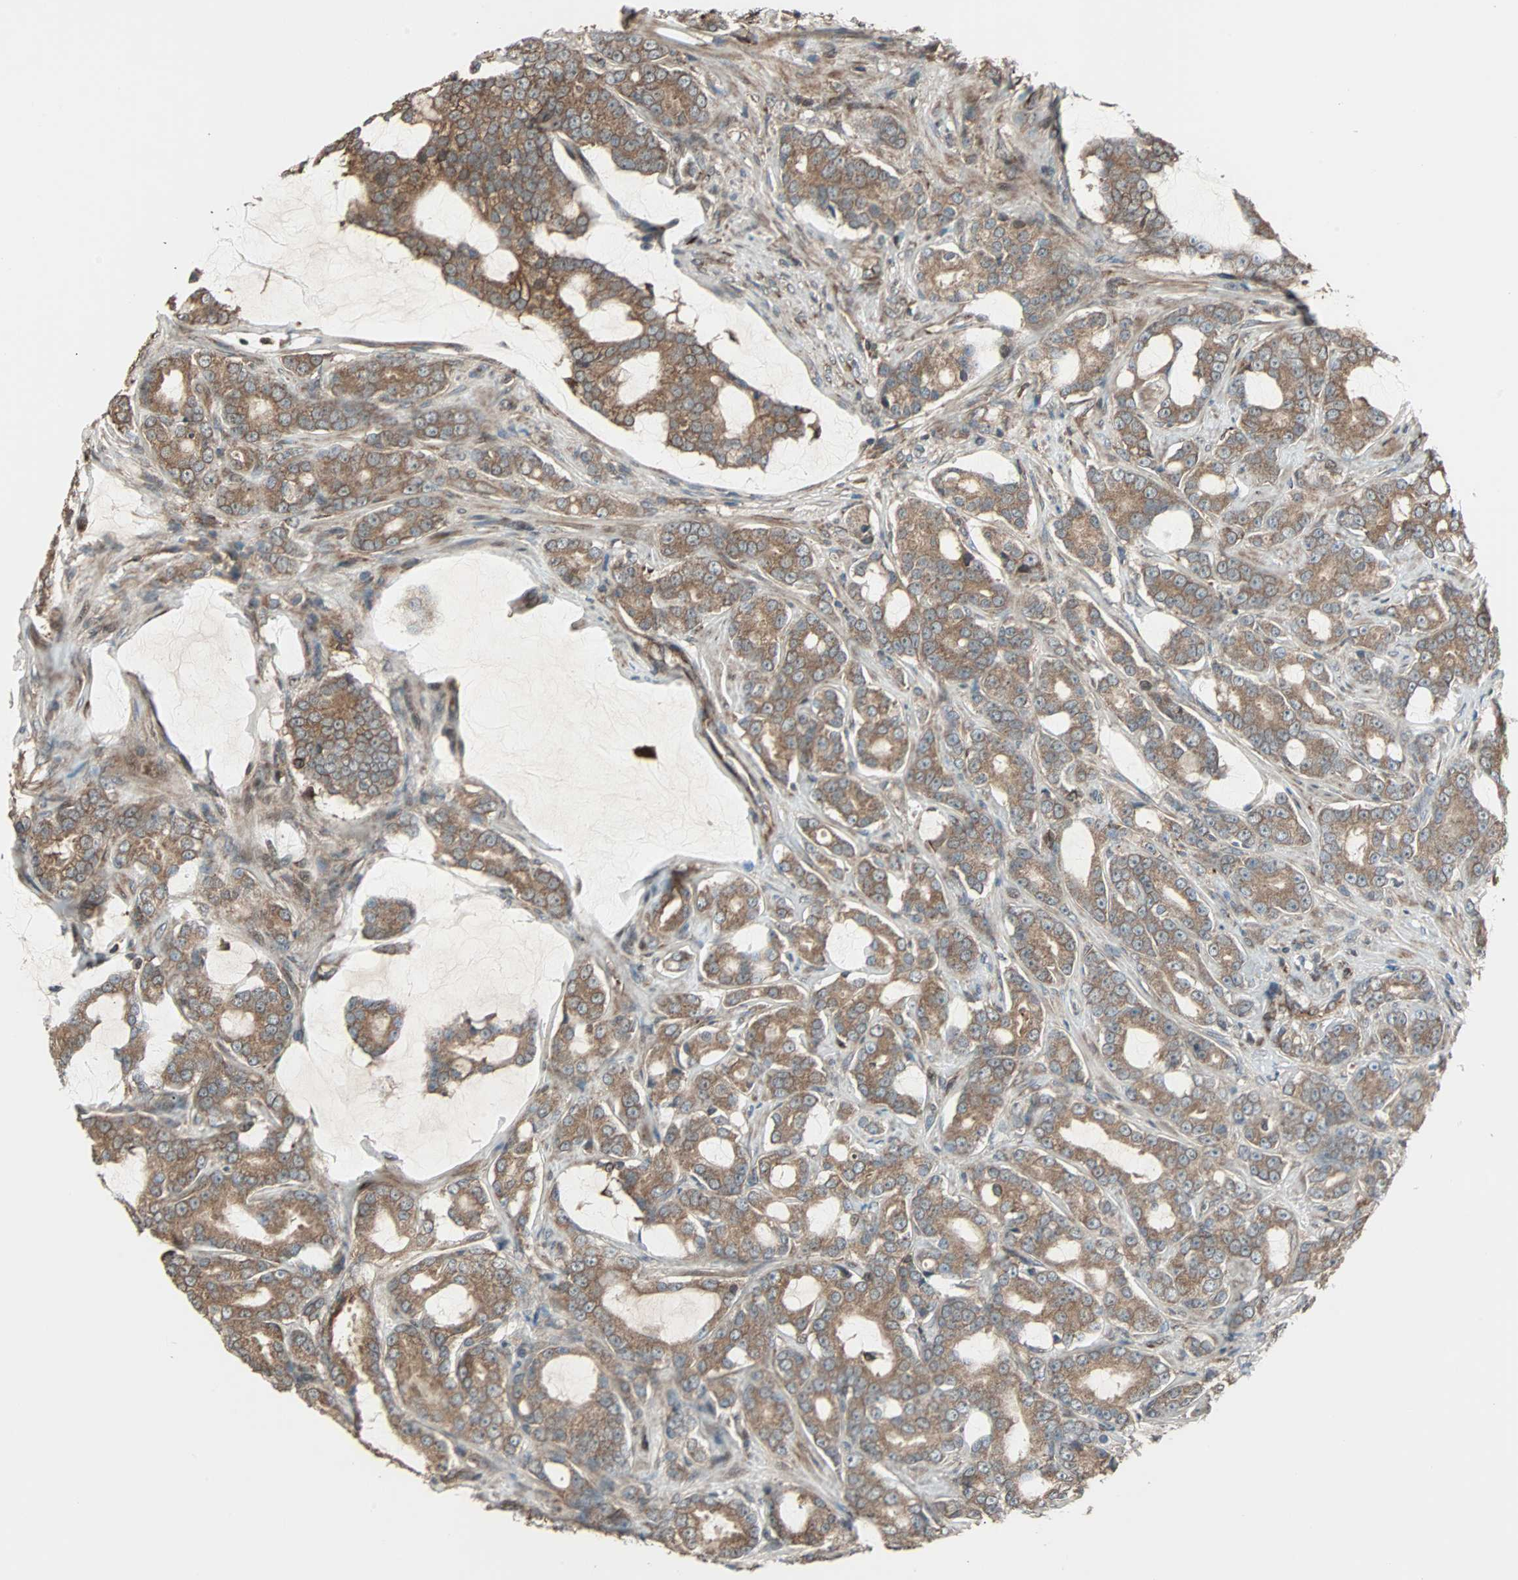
{"staining": {"intensity": "moderate", "quantity": ">75%", "location": "cytoplasmic/membranous"}, "tissue": "prostate cancer", "cell_type": "Tumor cells", "image_type": "cancer", "snomed": [{"axis": "morphology", "description": "Adenocarcinoma, Low grade"}, {"axis": "topography", "description": "Prostate"}], "caption": "IHC (DAB) staining of adenocarcinoma (low-grade) (prostate) exhibits moderate cytoplasmic/membranous protein positivity in approximately >75% of tumor cells. Using DAB (brown) and hematoxylin (blue) stains, captured at high magnification using brightfield microscopy.", "gene": "RAB7A", "patient": {"sex": "male", "age": 58}}